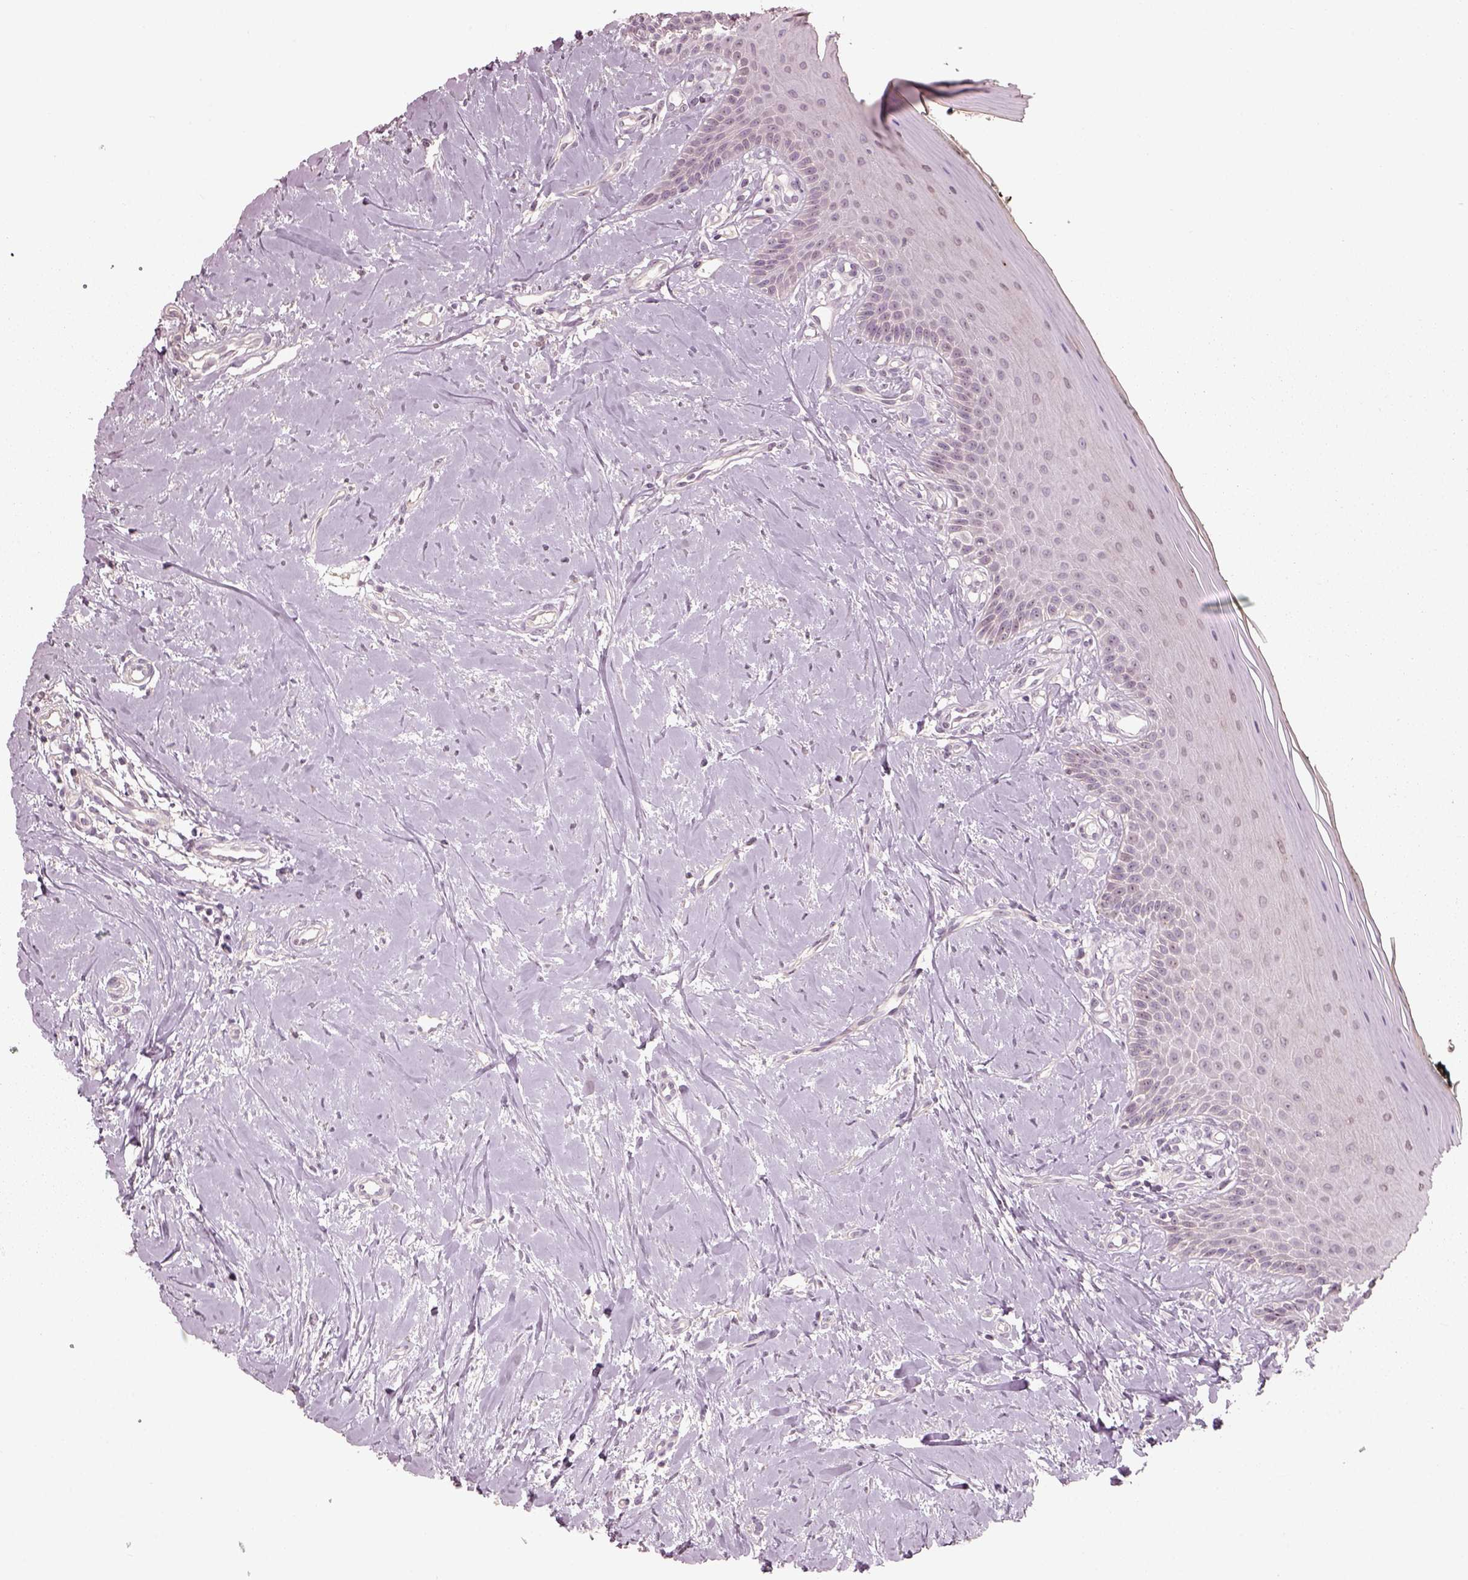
{"staining": {"intensity": "negative", "quantity": "none", "location": "none"}, "tissue": "oral mucosa", "cell_type": "Squamous epithelial cells", "image_type": "normal", "snomed": [{"axis": "morphology", "description": "Normal tissue, NOS"}, {"axis": "topography", "description": "Oral tissue"}], "caption": "Human oral mucosa stained for a protein using IHC displays no expression in squamous epithelial cells.", "gene": "CDS1", "patient": {"sex": "female", "age": 43}}